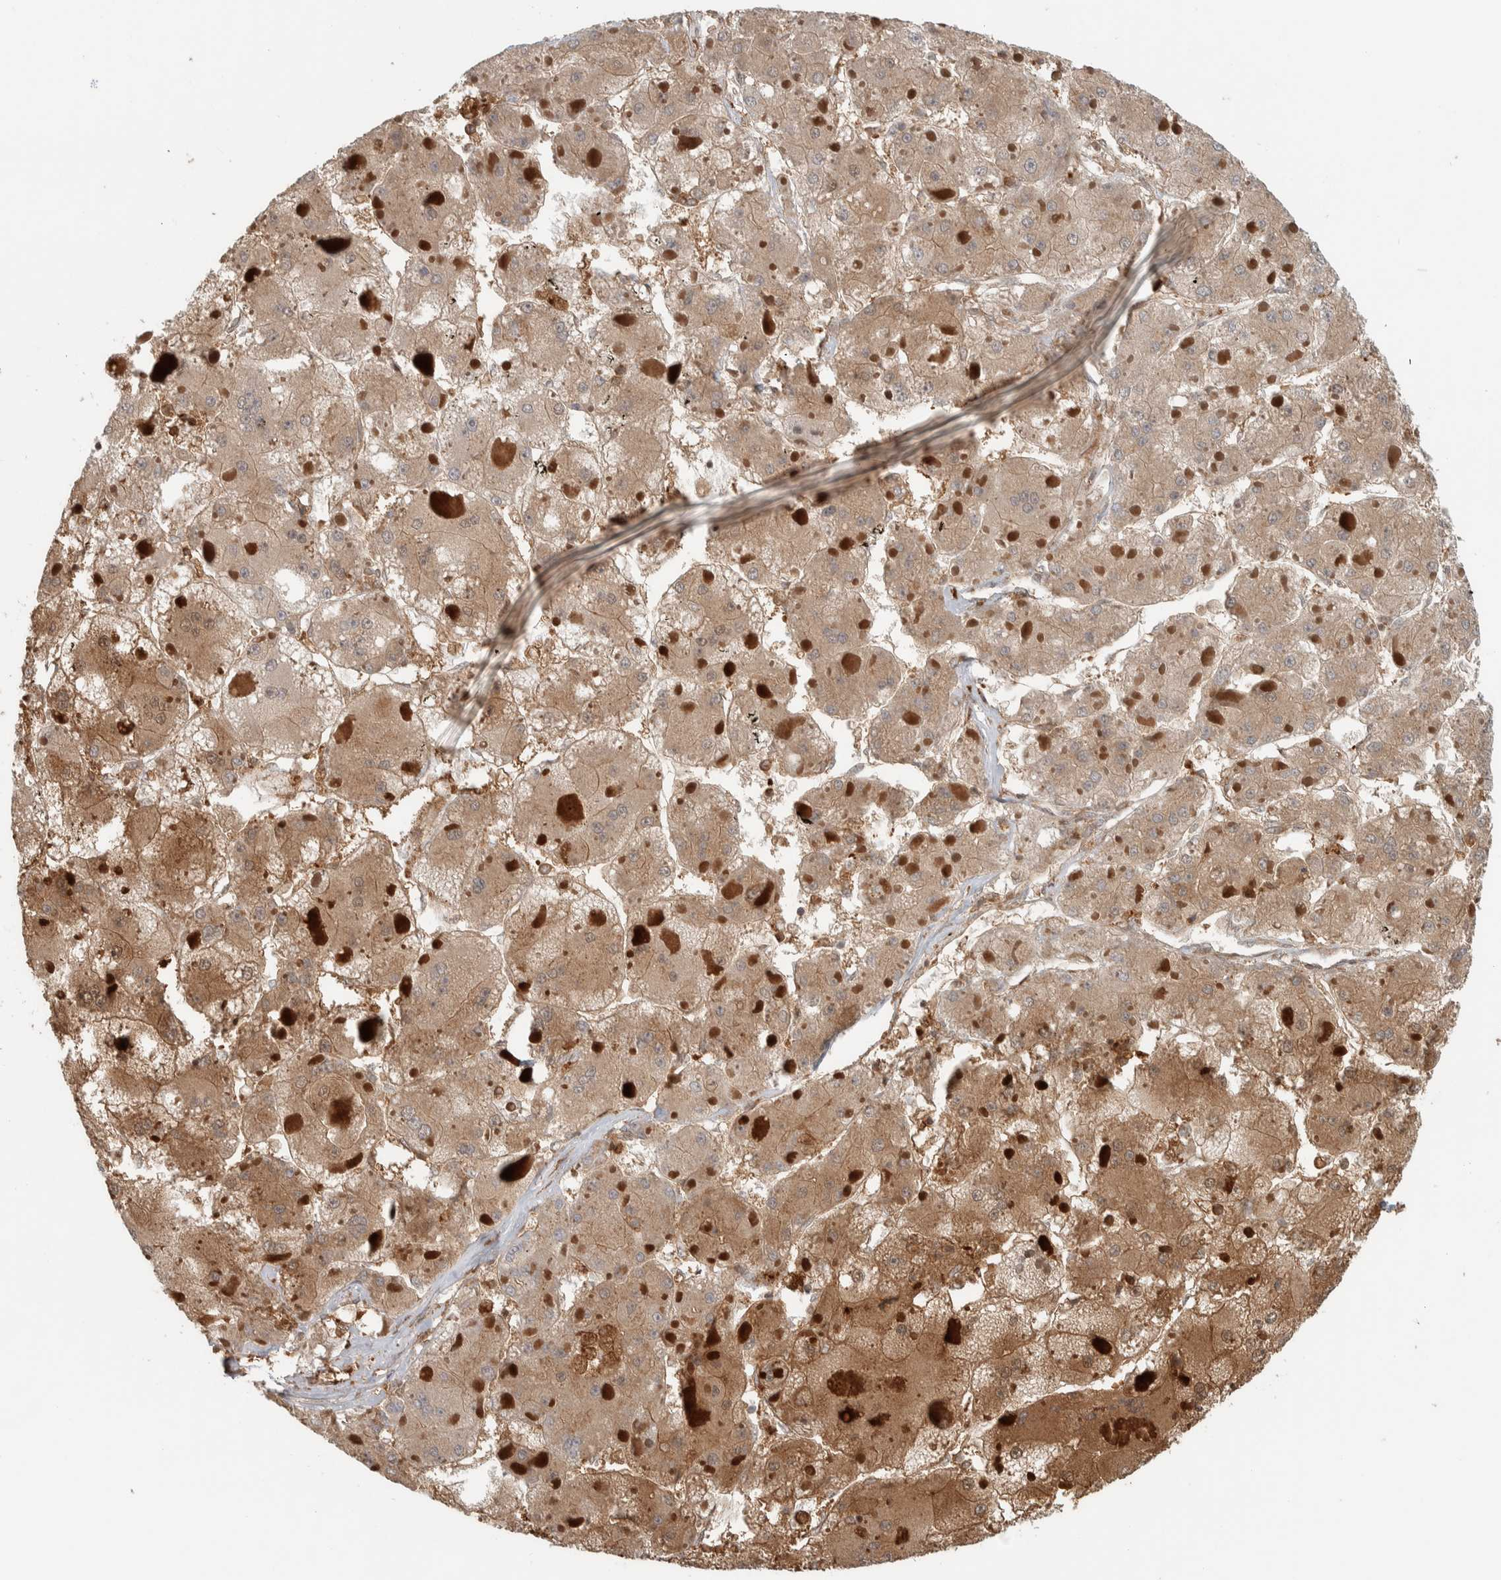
{"staining": {"intensity": "moderate", "quantity": ">75%", "location": "cytoplasmic/membranous"}, "tissue": "liver cancer", "cell_type": "Tumor cells", "image_type": "cancer", "snomed": [{"axis": "morphology", "description": "Carcinoma, Hepatocellular, NOS"}, {"axis": "topography", "description": "Liver"}], "caption": "IHC histopathology image of human liver cancer (hepatocellular carcinoma) stained for a protein (brown), which shows medium levels of moderate cytoplasmic/membranous positivity in approximately >75% of tumor cells.", "gene": "CNTROB", "patient": {"sex": "female", "age": 73}}